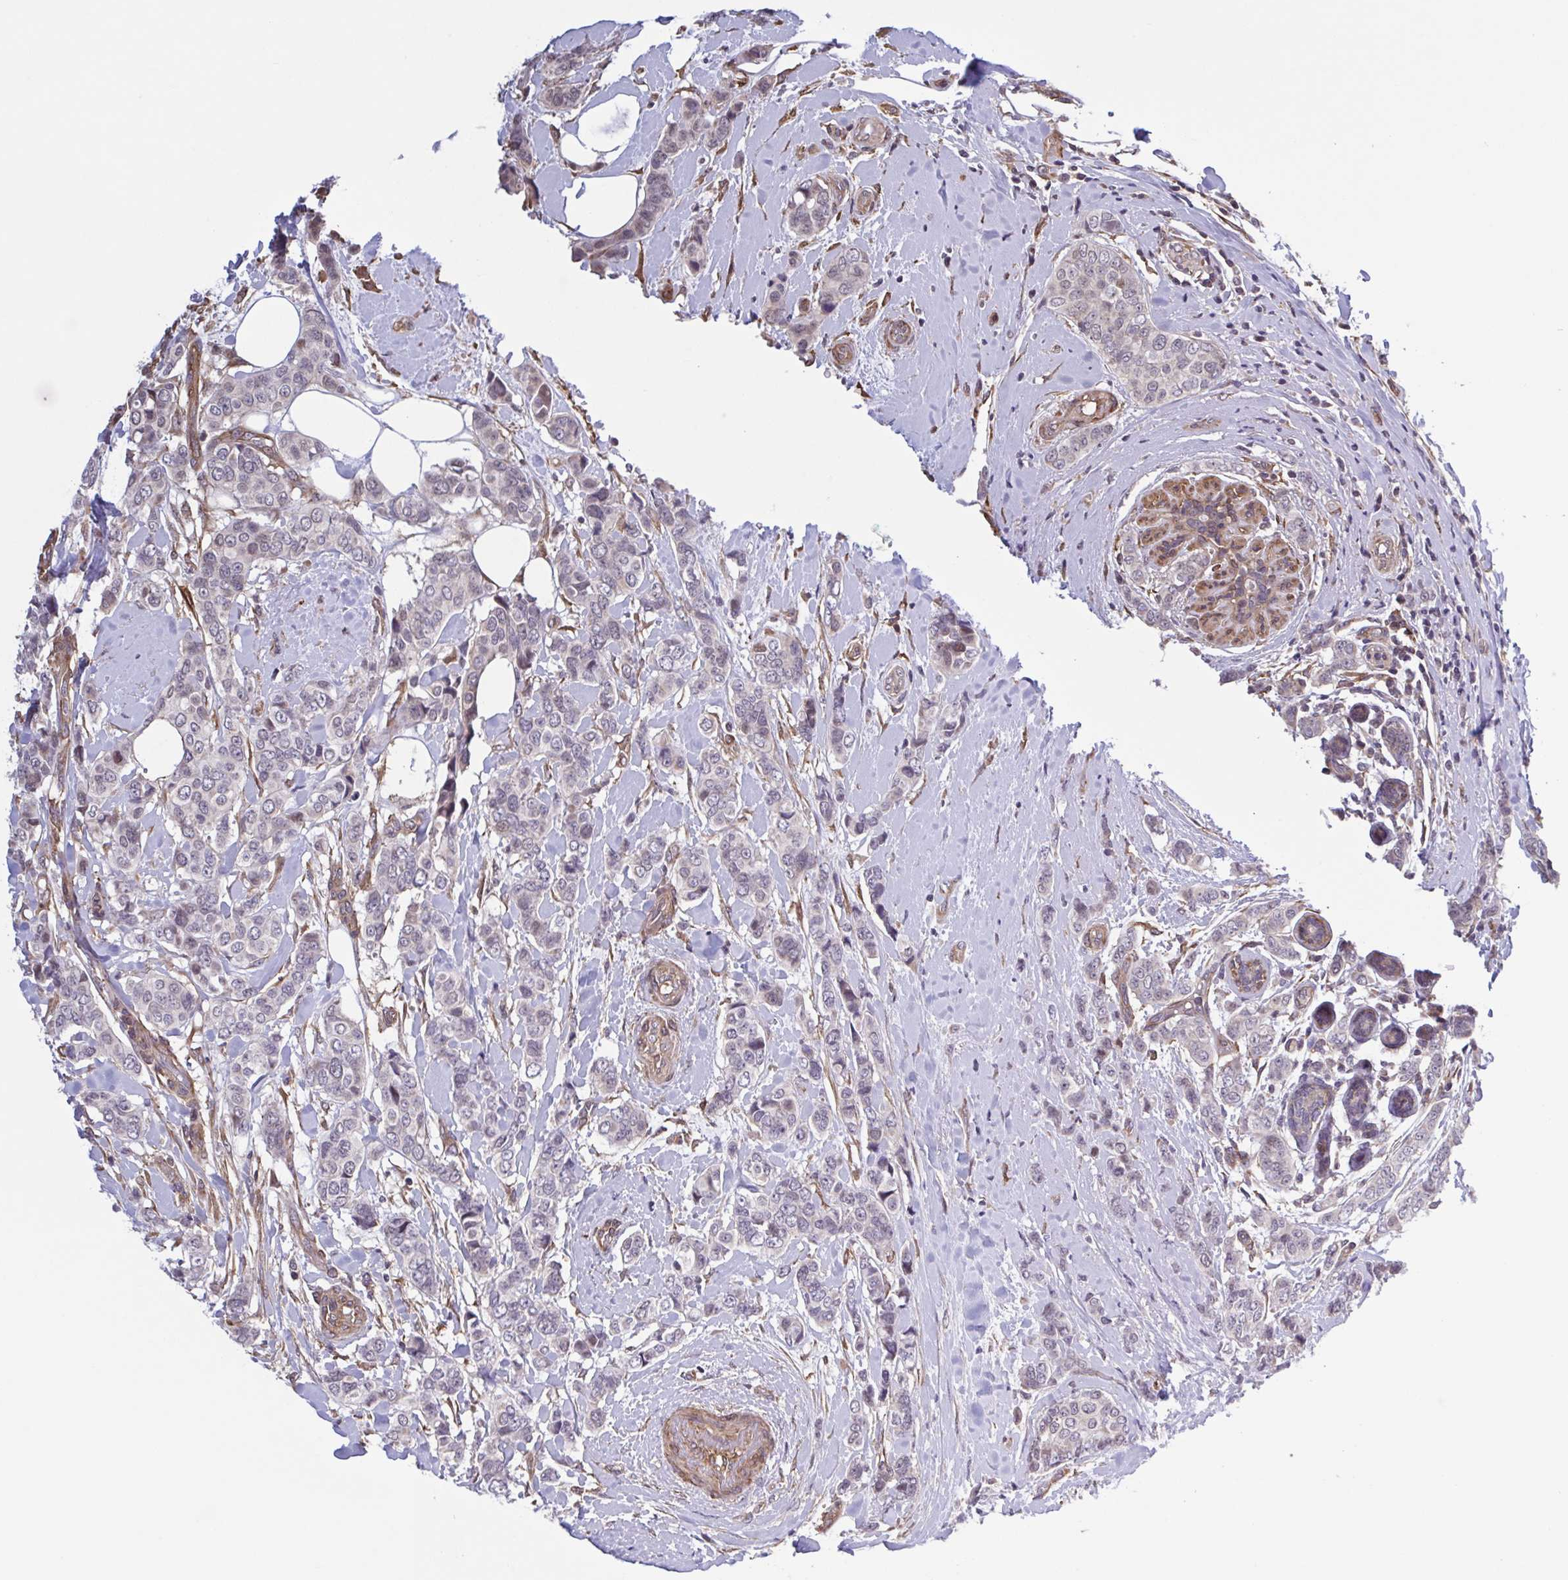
{"staining": {"intensity": "negative", "quantity": "none", "location": "none"}, "tissue": "breast cancer", "cell_type": "Tumor cells", "image_type": "cancer", "snomed": [{"axis": "morphology", "description": "Lobular carcinoma"}, {"axis": "topography", "description": "Breast"}], "caption": "Immunohistochemistry micrograph of breast cancer (lobular carcinoma) stained for a protein (brown), which exhibits no expression in tumor cells. (Stains: DAB (3,3'-diaminobenzidine) IHC with hematoxylin counter stain, Microscopy: brightfield microscopy at high magnification).", "gene": "ZNF200", "patient": {"sex": "female", "age": 51}}